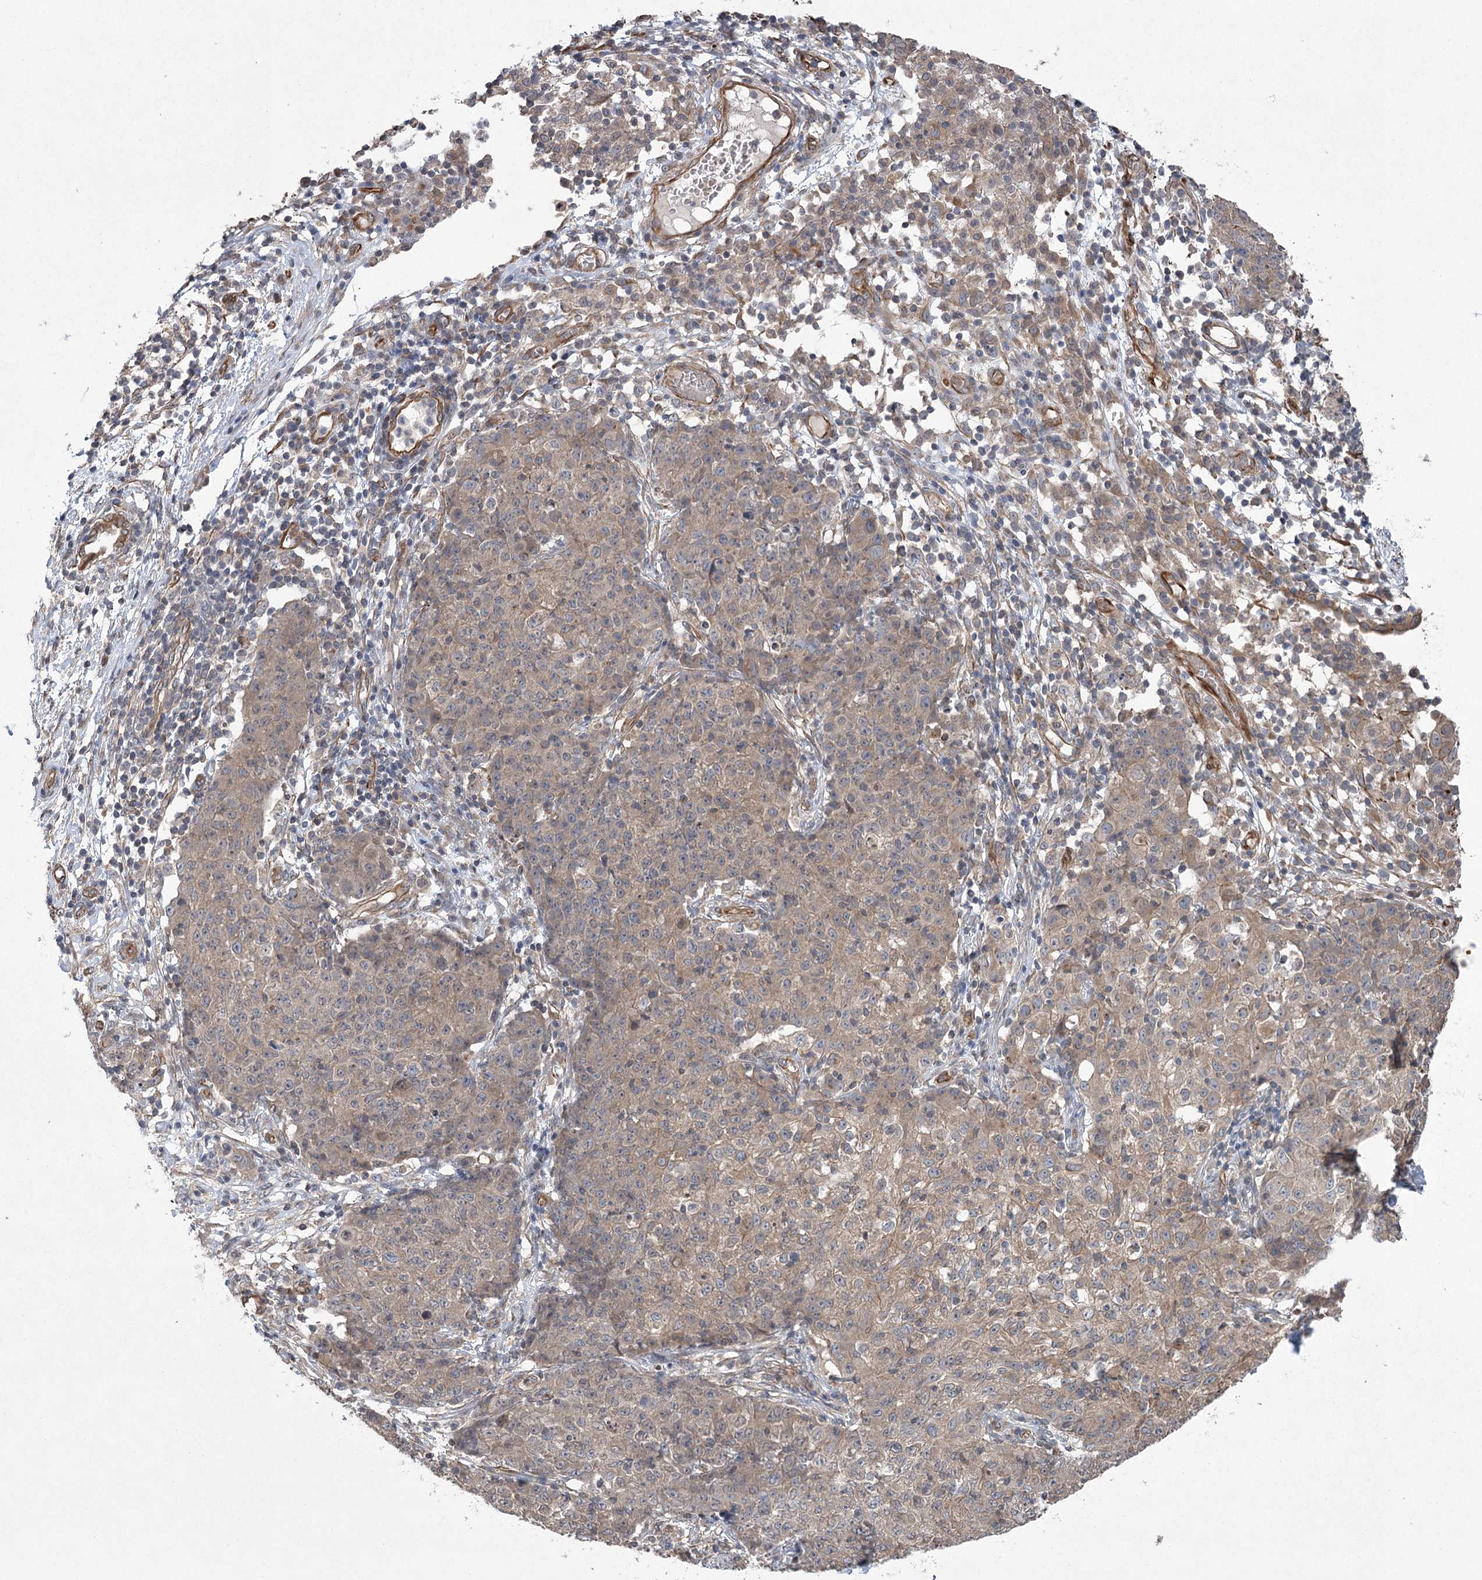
{"staining": {"intensity": "weak", "quantity": "25%-75%", "location": "cytoplasmic/membranous"}, "tissue": "ovarian cancer", "cell_type": "Tumor cells", "image_type": "cancer", "snomed": [{"axis": "morphology", "description": "Carcinoma, endometroid"}, {"axis": "topography", "description": "Ovary"}], "caption": "Brown immunohistochemical staining in human ovarian cancer reveals weak cytoplasmic/membranous positivity in about 25%-75% of tumor cells.", "gene": "RWDD4", "patient": {"sex": "female", "age": 42}}